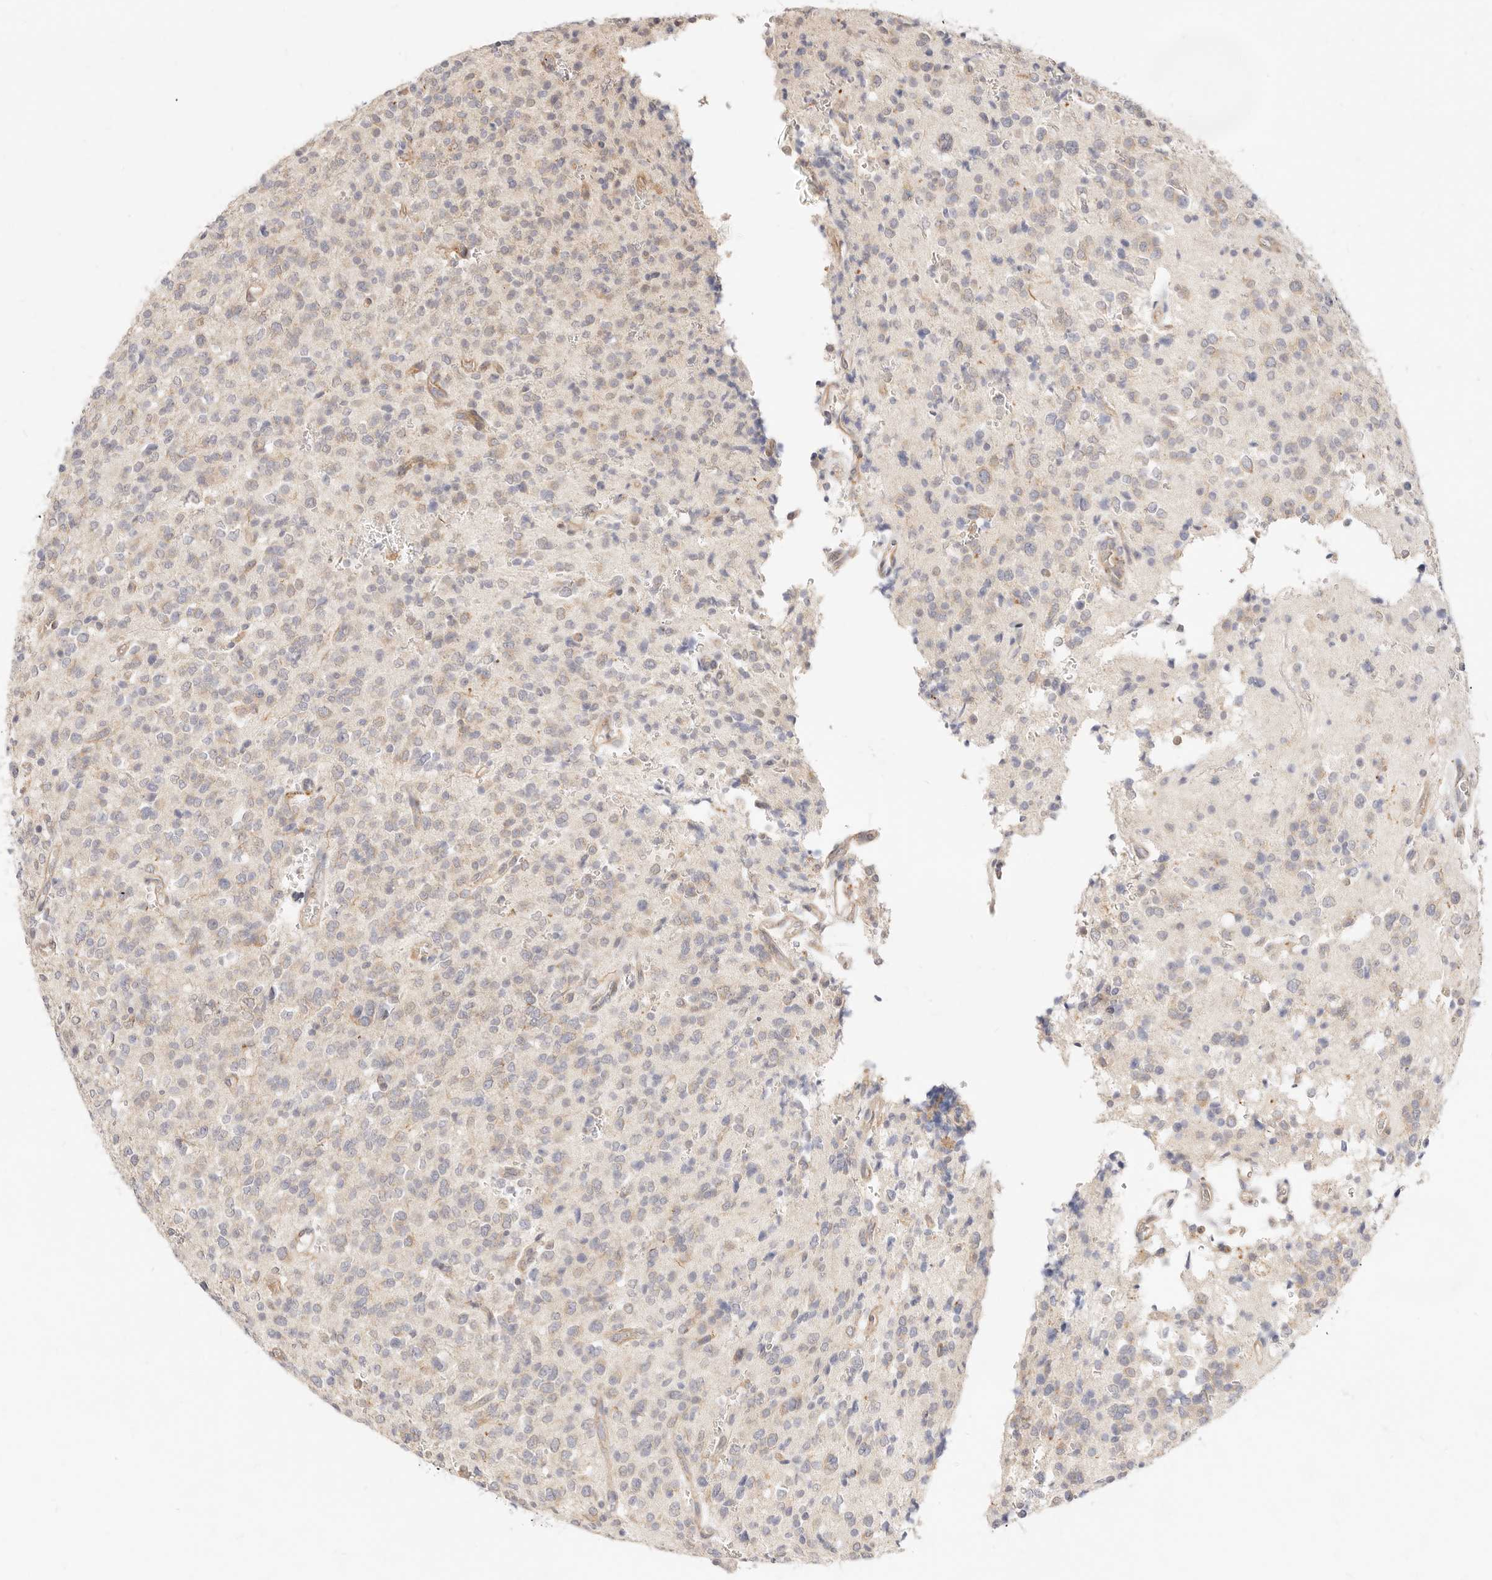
{"staining": {"intensity": "weak", "quantity": "<25%", "location": "cytoplasmic/membranous"}, "tissue": "glioma", "cell_type": "Tumor cells", "image_type": "cancer", "snomed": [{"axis": "morphology", "description": "Glioma, malignant, High grade"}, {"axis": "topography", "description": "Brain"}], "caption": "Tumor cells are negative for brown protein staining in glioma.", "gene": "UBXN10", "patient": {"sex": "male", "age": 34}}